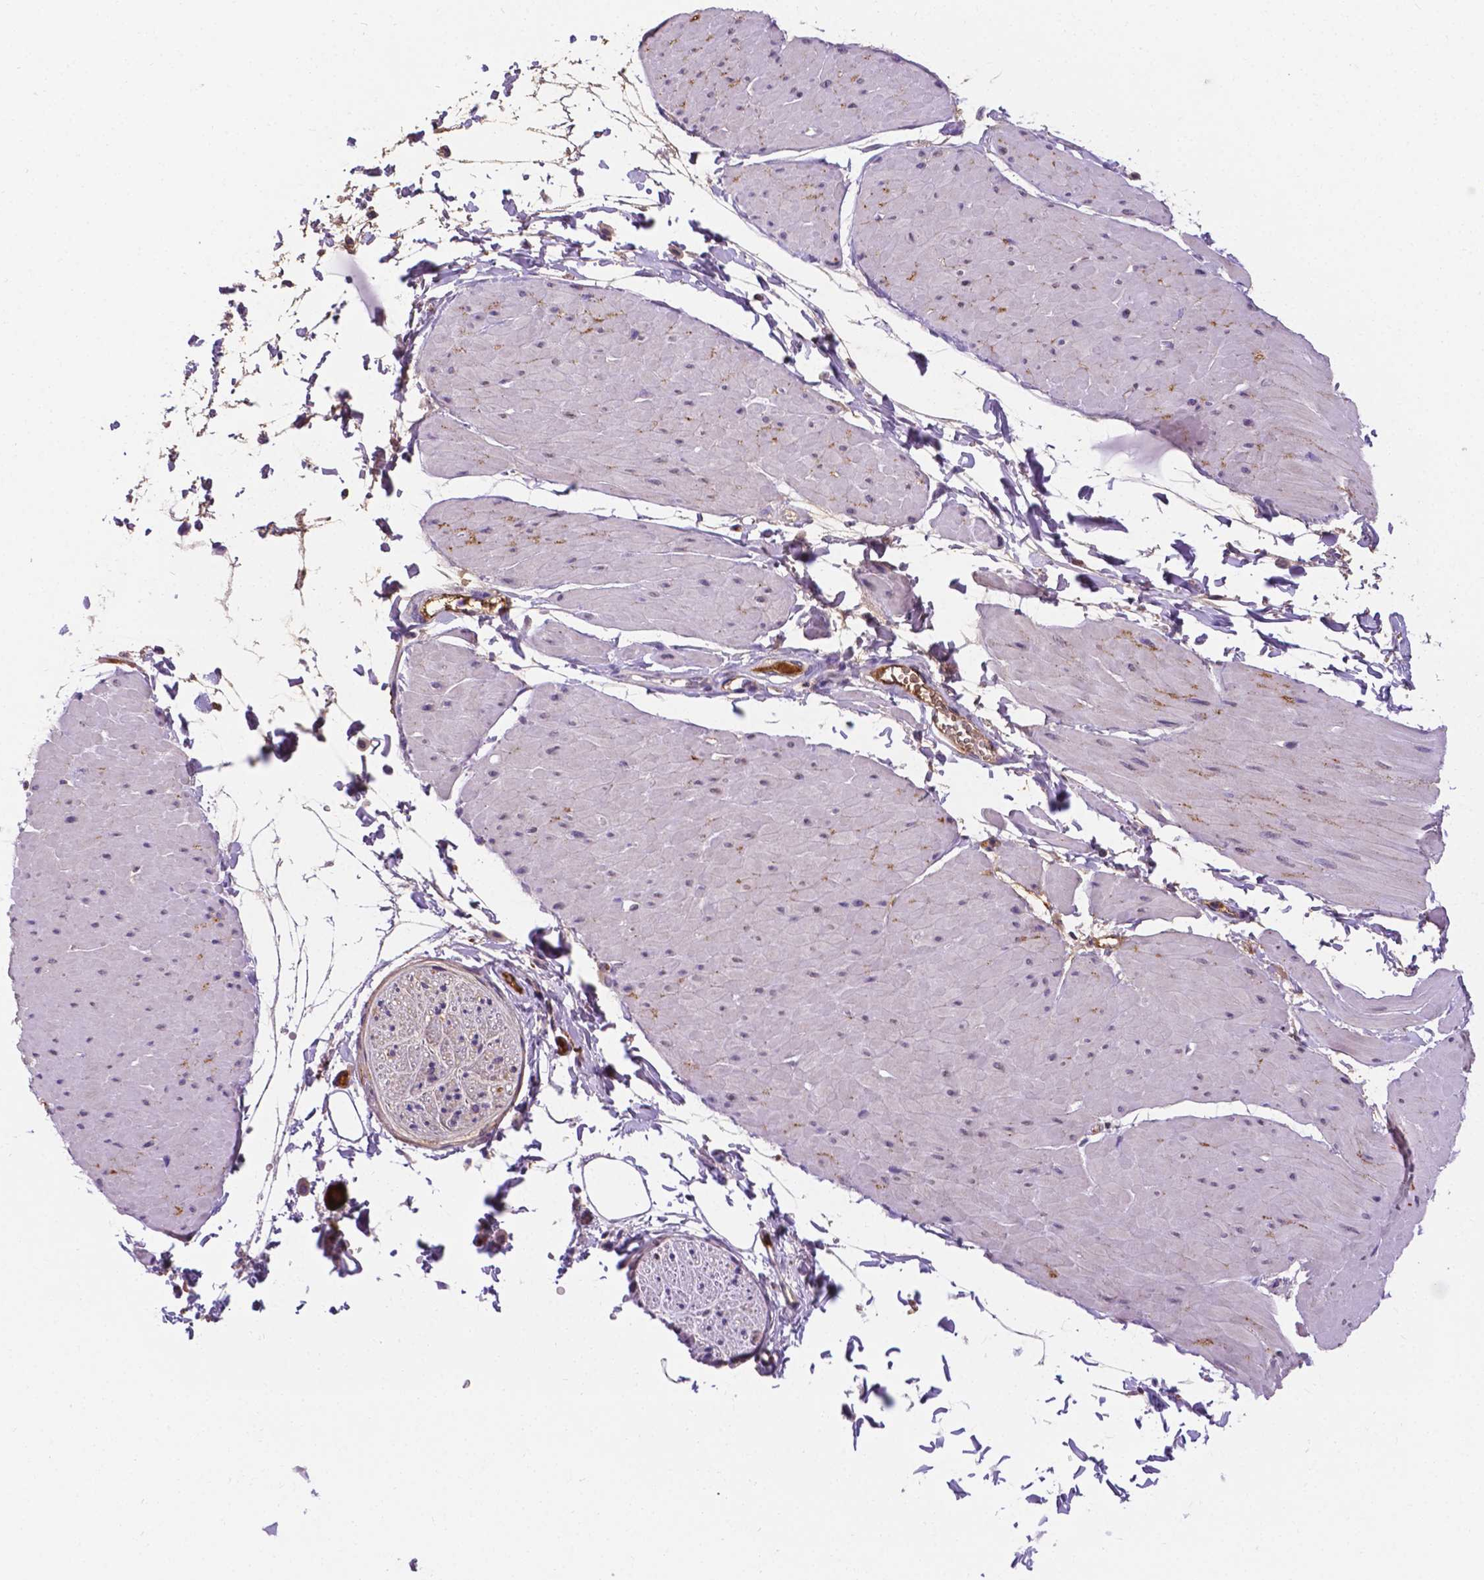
{"staining": {"intensity": "negative", "quantity": "none", "location": "none"}, "tissue": "adipose tissue", "cell_type": "Adipocytes", "image_type": "normal", "snomed": [{"axis": "morphology", "description": "Normal tissue, NOS"}, {"axis": "topography", "description": "Smooth muscle"}, {"axis": "topography", "description": "Peripheral nerve tissue"}], "caption": "Adipocytes are negative for protein expression in normal human adipose tissue. (Stains: DAB immunohistochemistry with hematoxylin counter stain, Microscopy: brightfield microscopy at high magnification).", "gene": "APOE", "patient": {"sex": "male", "age": 58}}